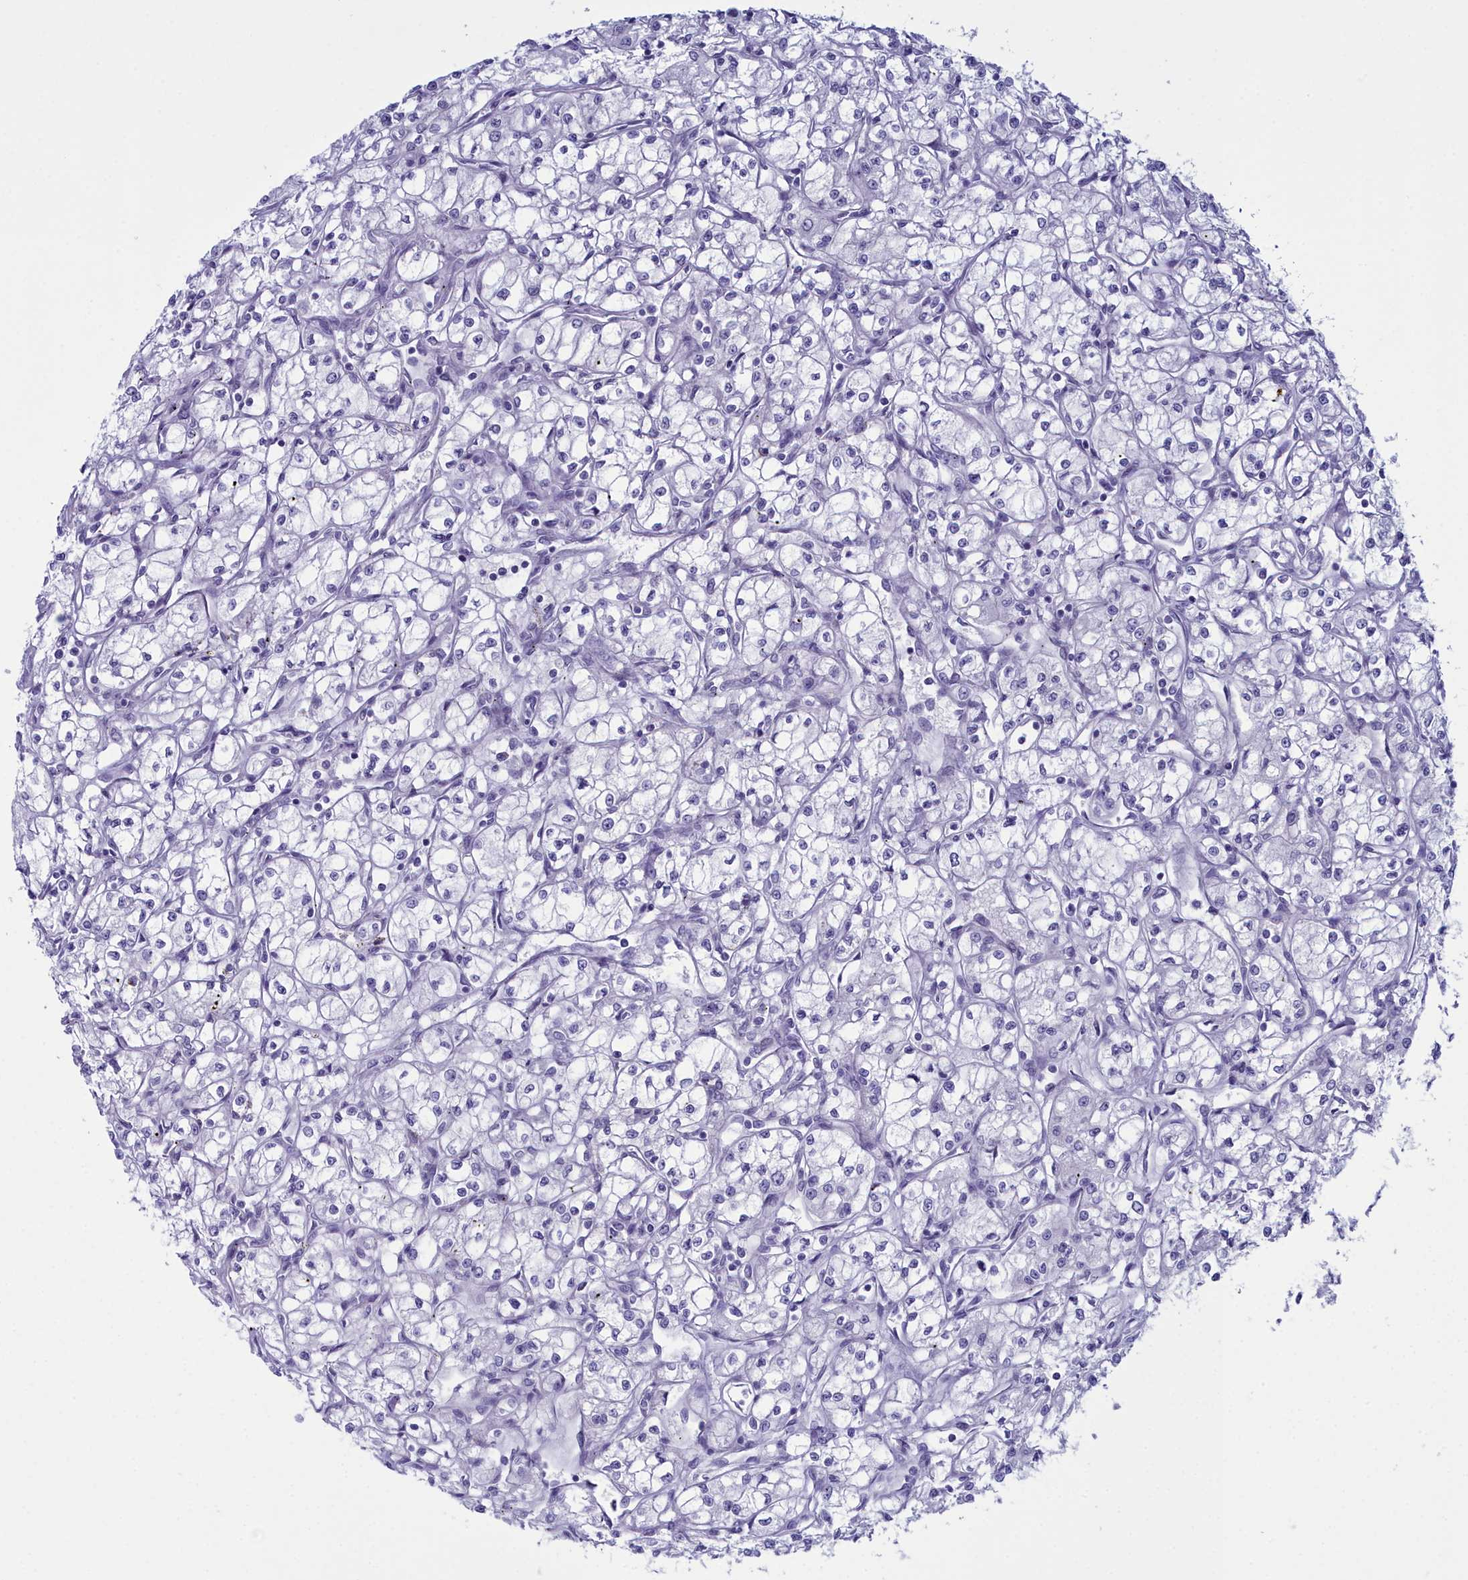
{"staining": {"intensity": "negative", "quantity": "none", "location": "none"}, "tissue": "renal cancer", "cell_type": "Tumor cells", "image_type": "cancer", "snomed": [{"axis": "morphology", "description": "Adenocarcinoma, NOS"}, {"axis": "topography", "description": "Kidney"}], "caption": "This is a histopathology image of IHC staining of renal cancer, which shows no staining in tumor cells.", "gene": "MAP6", "patient": {"sex": "male", "age": 59}}